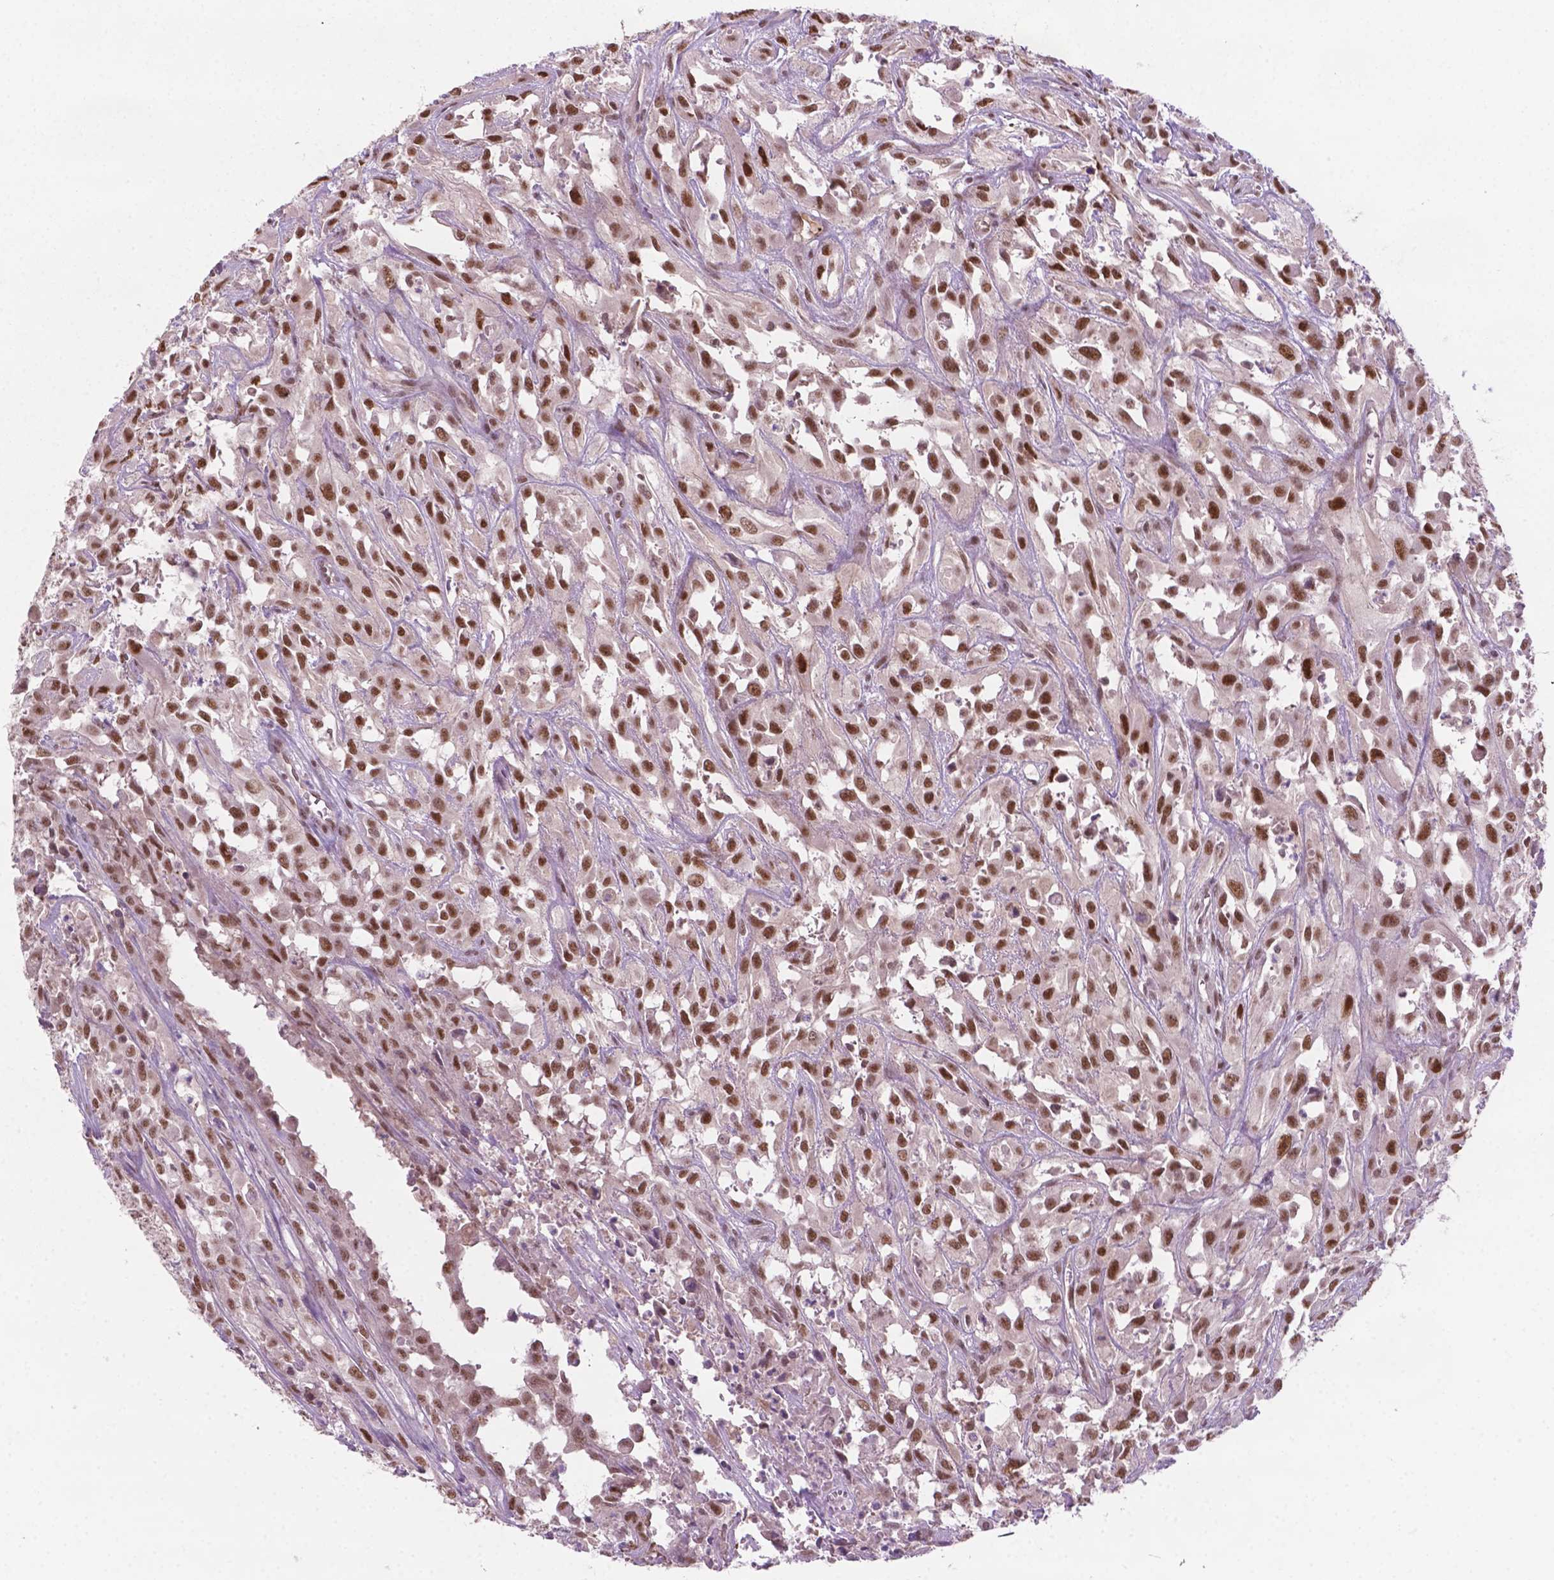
{"staining": {"intensity": "moderate", "quantity": ">75%", "location": "nuclear"}, "tissue": "urothelial cancer", "cell_type": "Tumor cells", "image_type": "cancer", "snomed": [{"axis": "morphology", "description": "Urothelial carcinoma, High grade"}, {"axis": "topography", "description": "Urinary bladder"}], "caption": "Immunohistochemical staining of human high-grade urothelial carcinoma exhibits medium levels of moderate nuclear protein positivity in about >75% of tumor cells. Using DAB (3,3'-diaminobenzidine) (brown) and hematoxylin (blue) stains, captured at high magnification using brightfield microscopy.", "gene": "PHAX", "patient": {"sex": "male", "age": 67}}